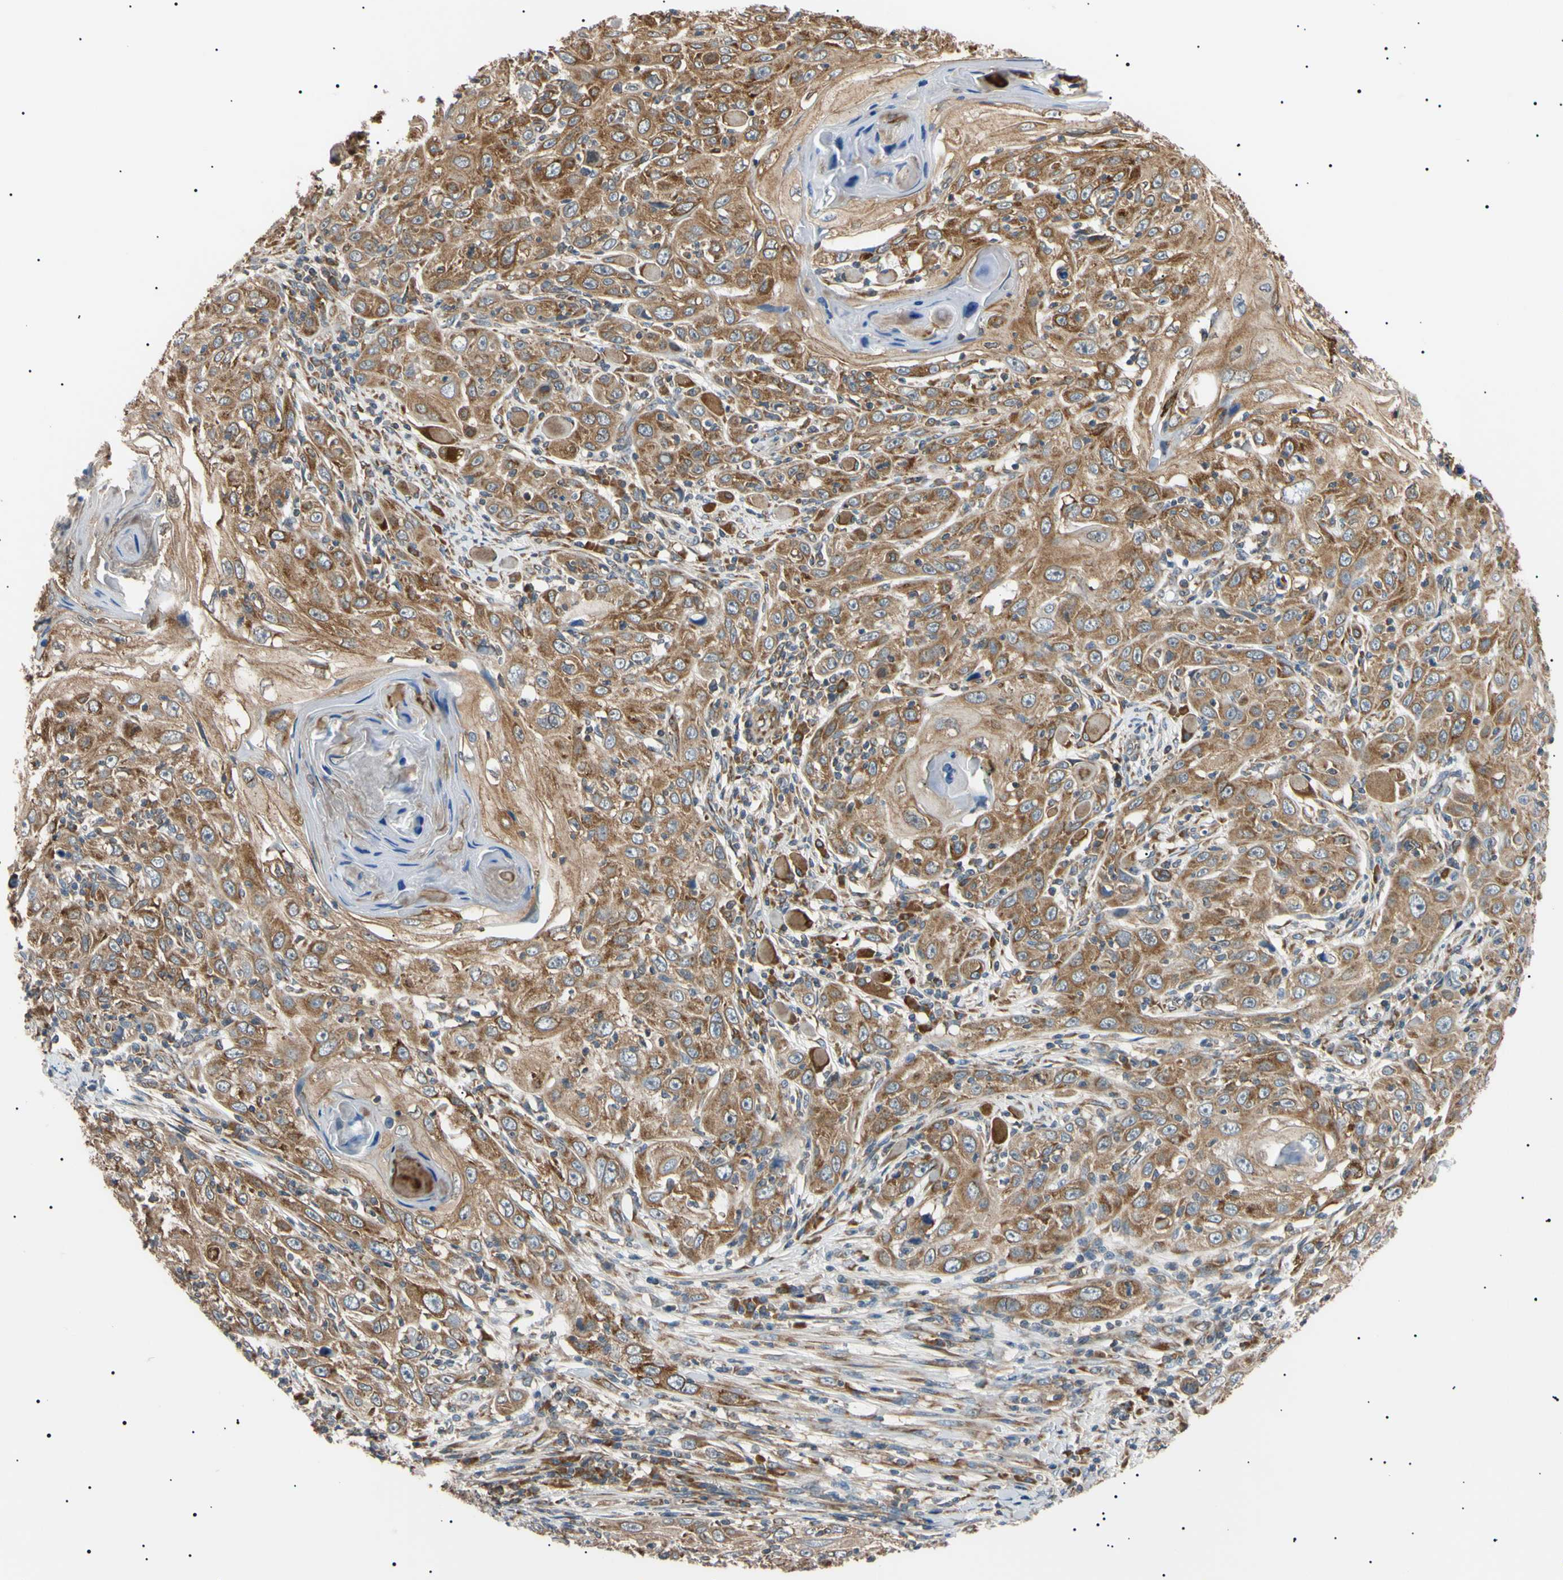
{"staining": {"intensity": "moderate", "quantity": ">75%", "location": "cytoplasmic/membranous"}, "tissue": "skin cancer", "cell_type": "Tumor cells", "image_type": "cancer", "snomed": [{"axis": "morphology", "description": "Squamous cell carcinoma, NOS"}, {"axis": "topography", "description": "Skin"}], "caption": "DAB (3,3'-diaminobenzidine) immunohistochemical staining of skin squamous cell carcinoma reveals moderate cytoplasmic/membranous protein expression in approximately >75% of tumor cells. The staining is performed using DAB (3,3'-diaminobenzidine) brown chromogen to label protein expression. The nuclei are counter-stained blue using hematoxylin.", "gene": "VAPA", "patient": {"sex": "female", "age": 88}}